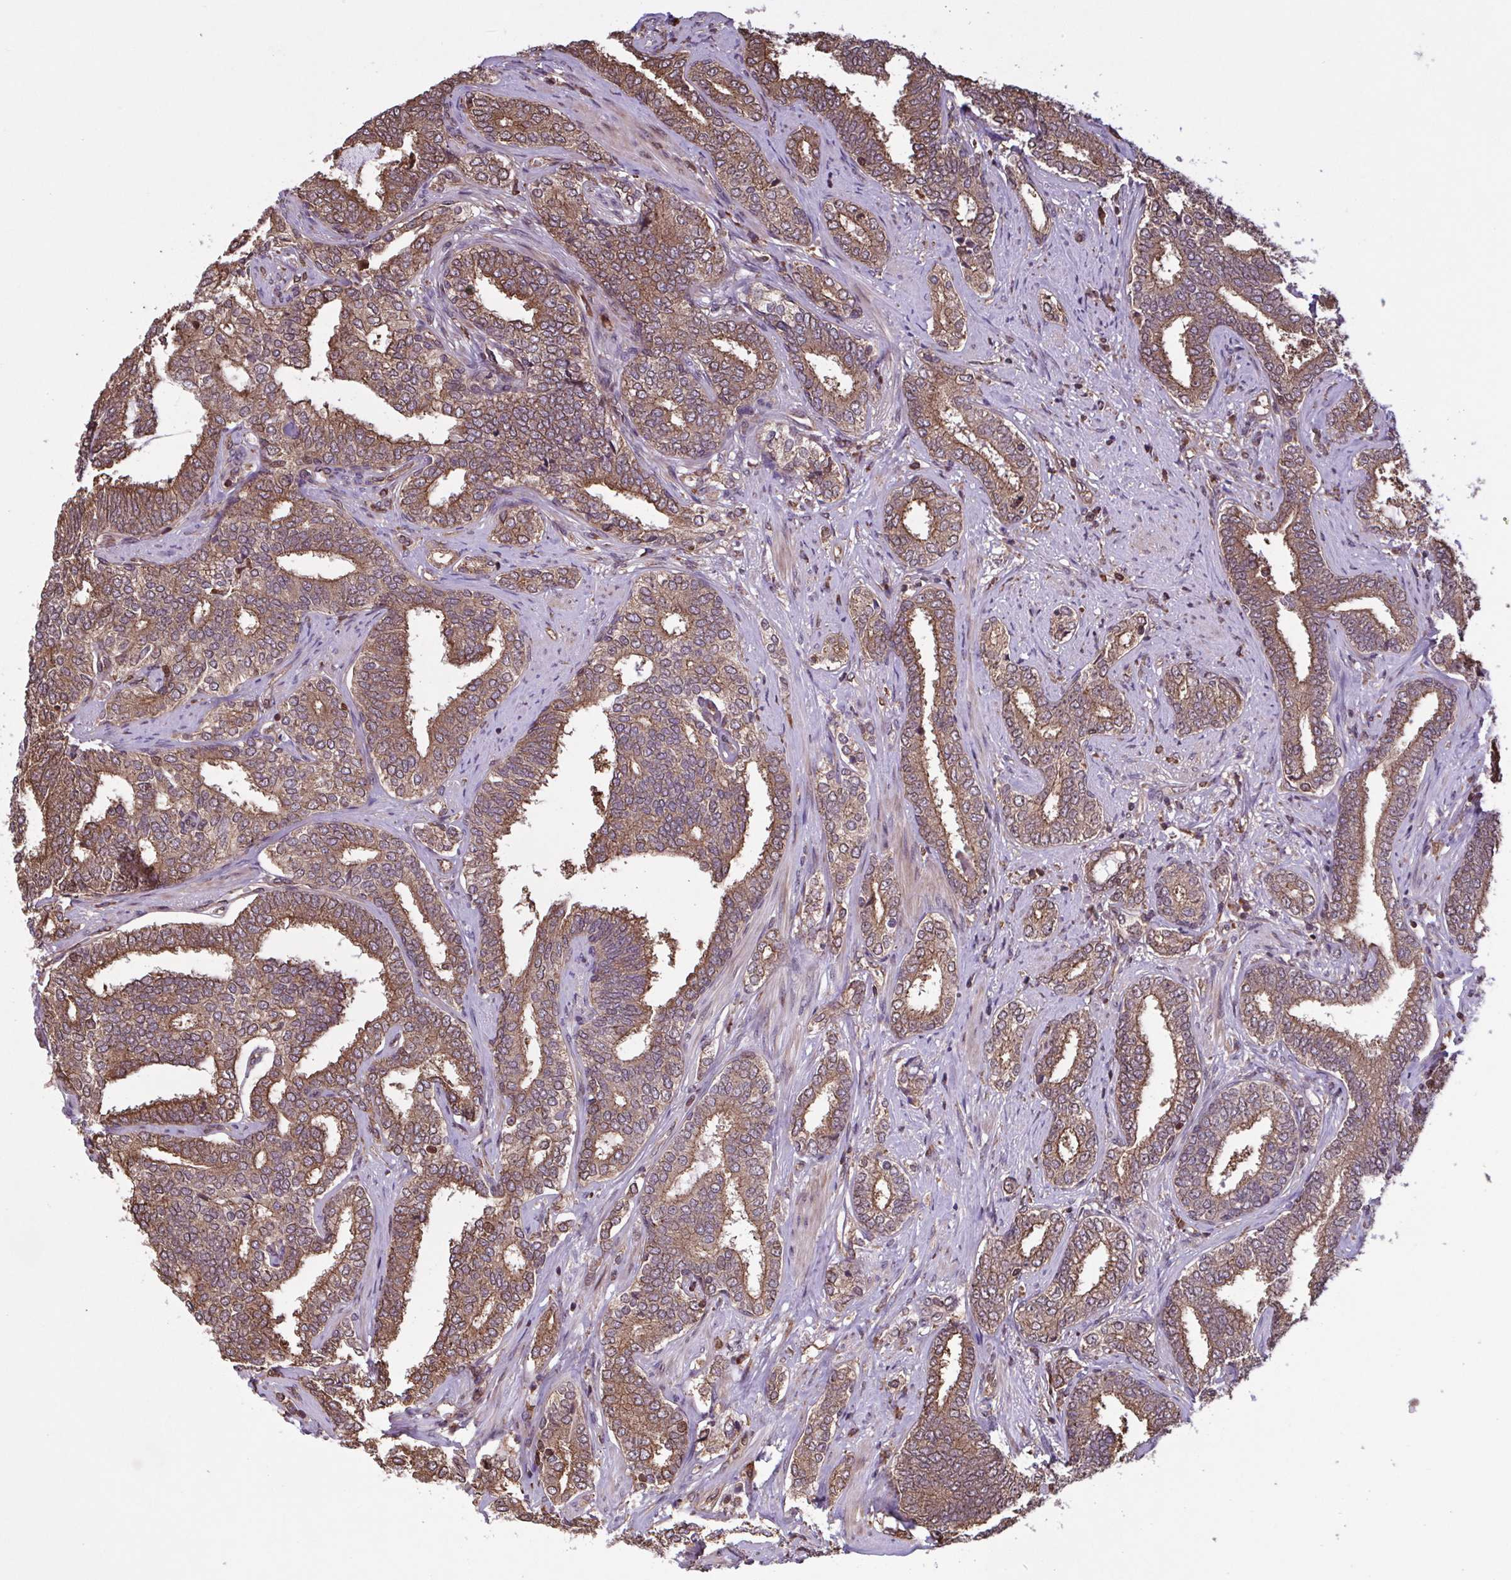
{"staining": {"intensity": "moderate", "quantity": ">75%", "location": "cytoplasmic/membranous"}, "tissue": "prostate cancer", "cell_type": "Tumor cells", "image_type": "cancer", "snomed": [{"axis": "morphology", "description": "Adenocarcinoma, High grade"}, {"axis": "topography", "description": "Prostate"}], "caption": "This is a photomicrograph of immunohistochemistry (IHC) staining of prostate cancer, which shows moderate expression in the cytoplasmic/membranous of tumor cells.", "gene": "SEC63", "patient": {"sex": "male", "age": 72}}